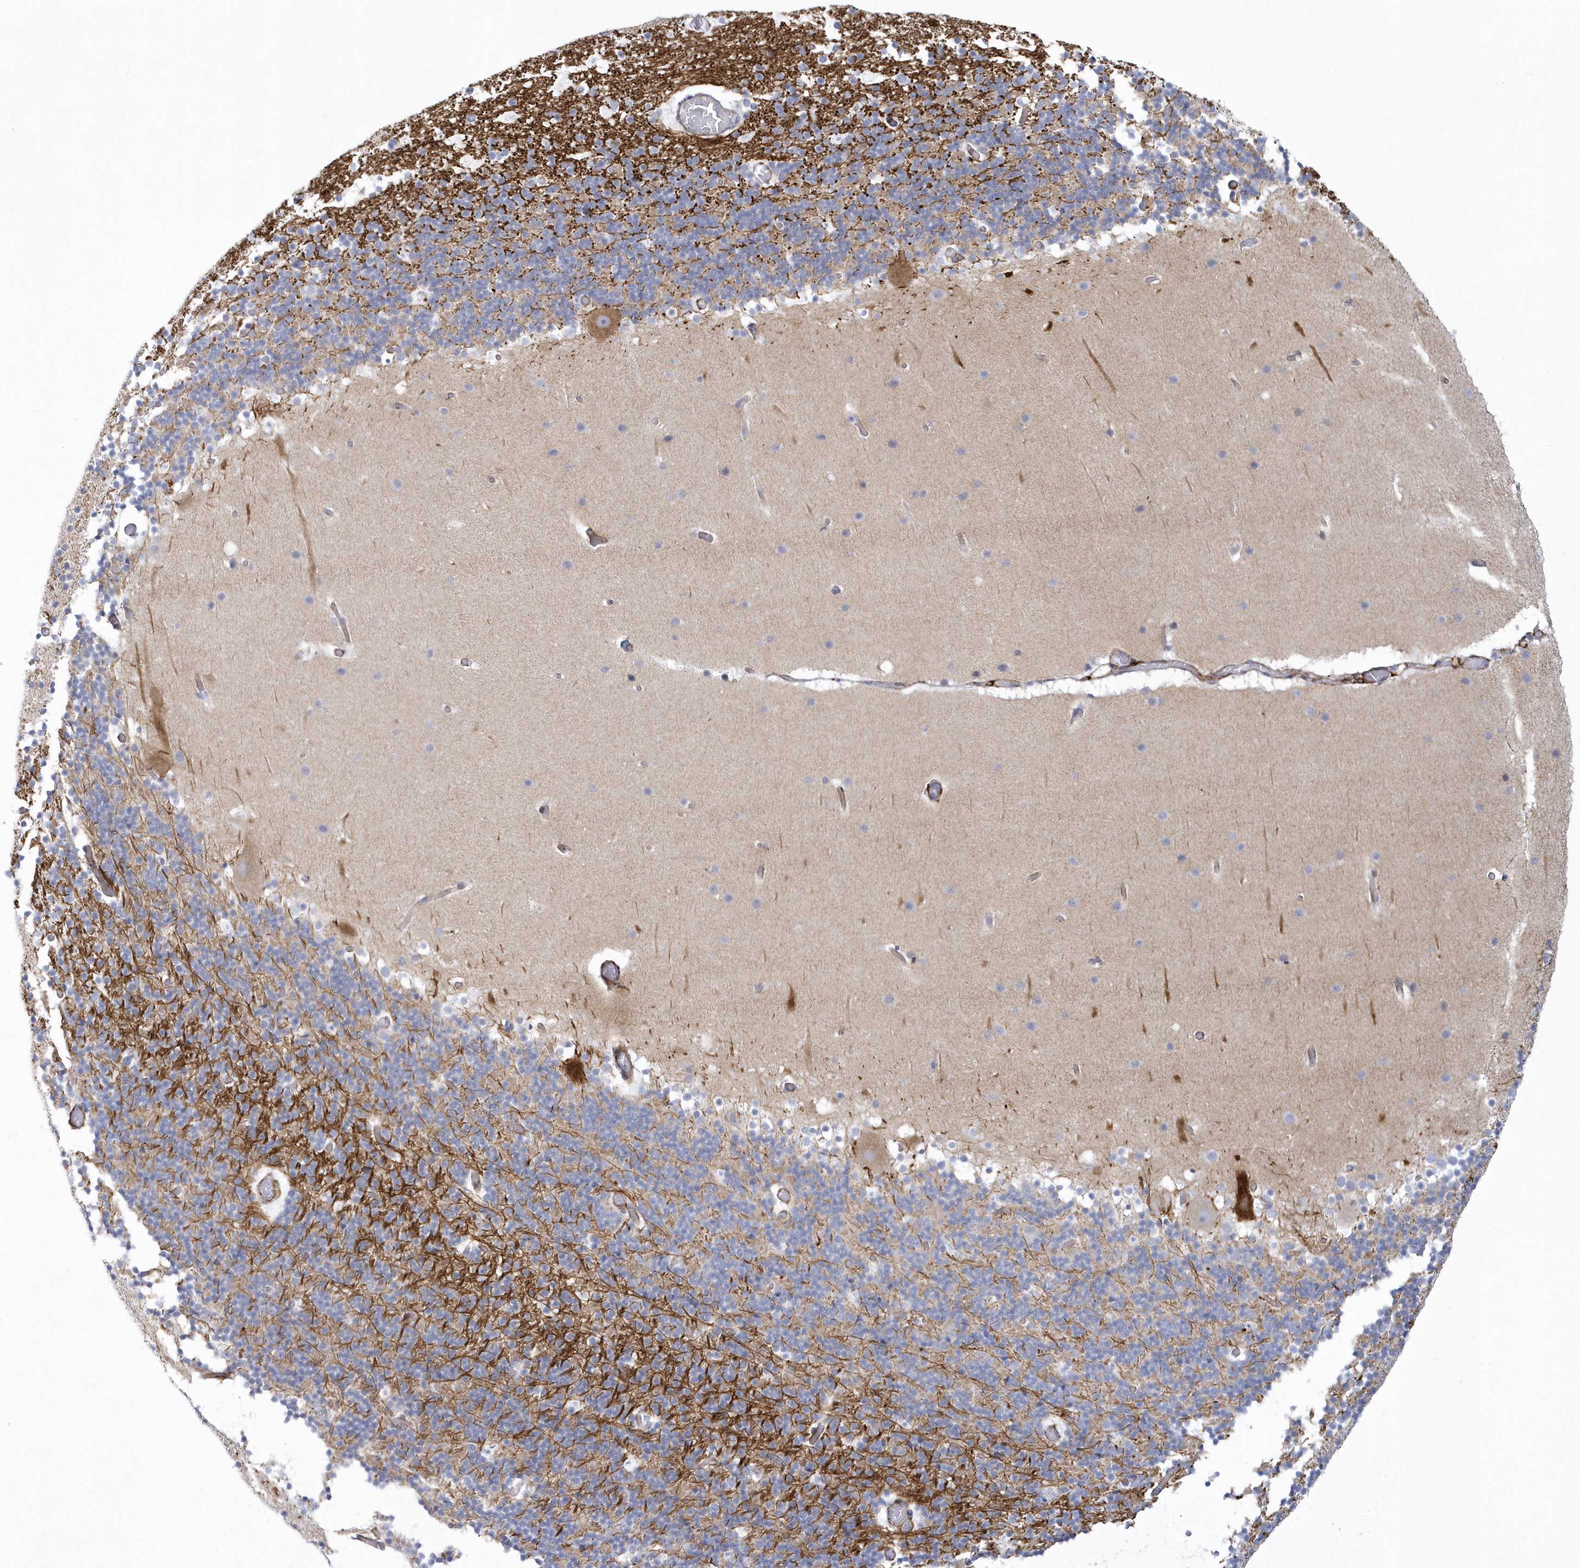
{"staining": {"intensity": "negative", "quantity": "none", "location": "none"}, "tissue": "cerebellum", "cell_type": "Cells in granular layer", "image_type": "normal", "snomed": [{"axis": "morphology", "description": "Normal tissue, NOS"}, {"axis": "topography", "description": "Cerebellum"}], "caption": "The immunohistochemistry (IHC) photomicrograph has no significant positivity in cells in granular layer of cerebellum. (Immunohistochemistry (ihc), brightfield microscopy, high magnification).", "gene": "WDR27", "patient": {"sex": "male", "age": 57}}